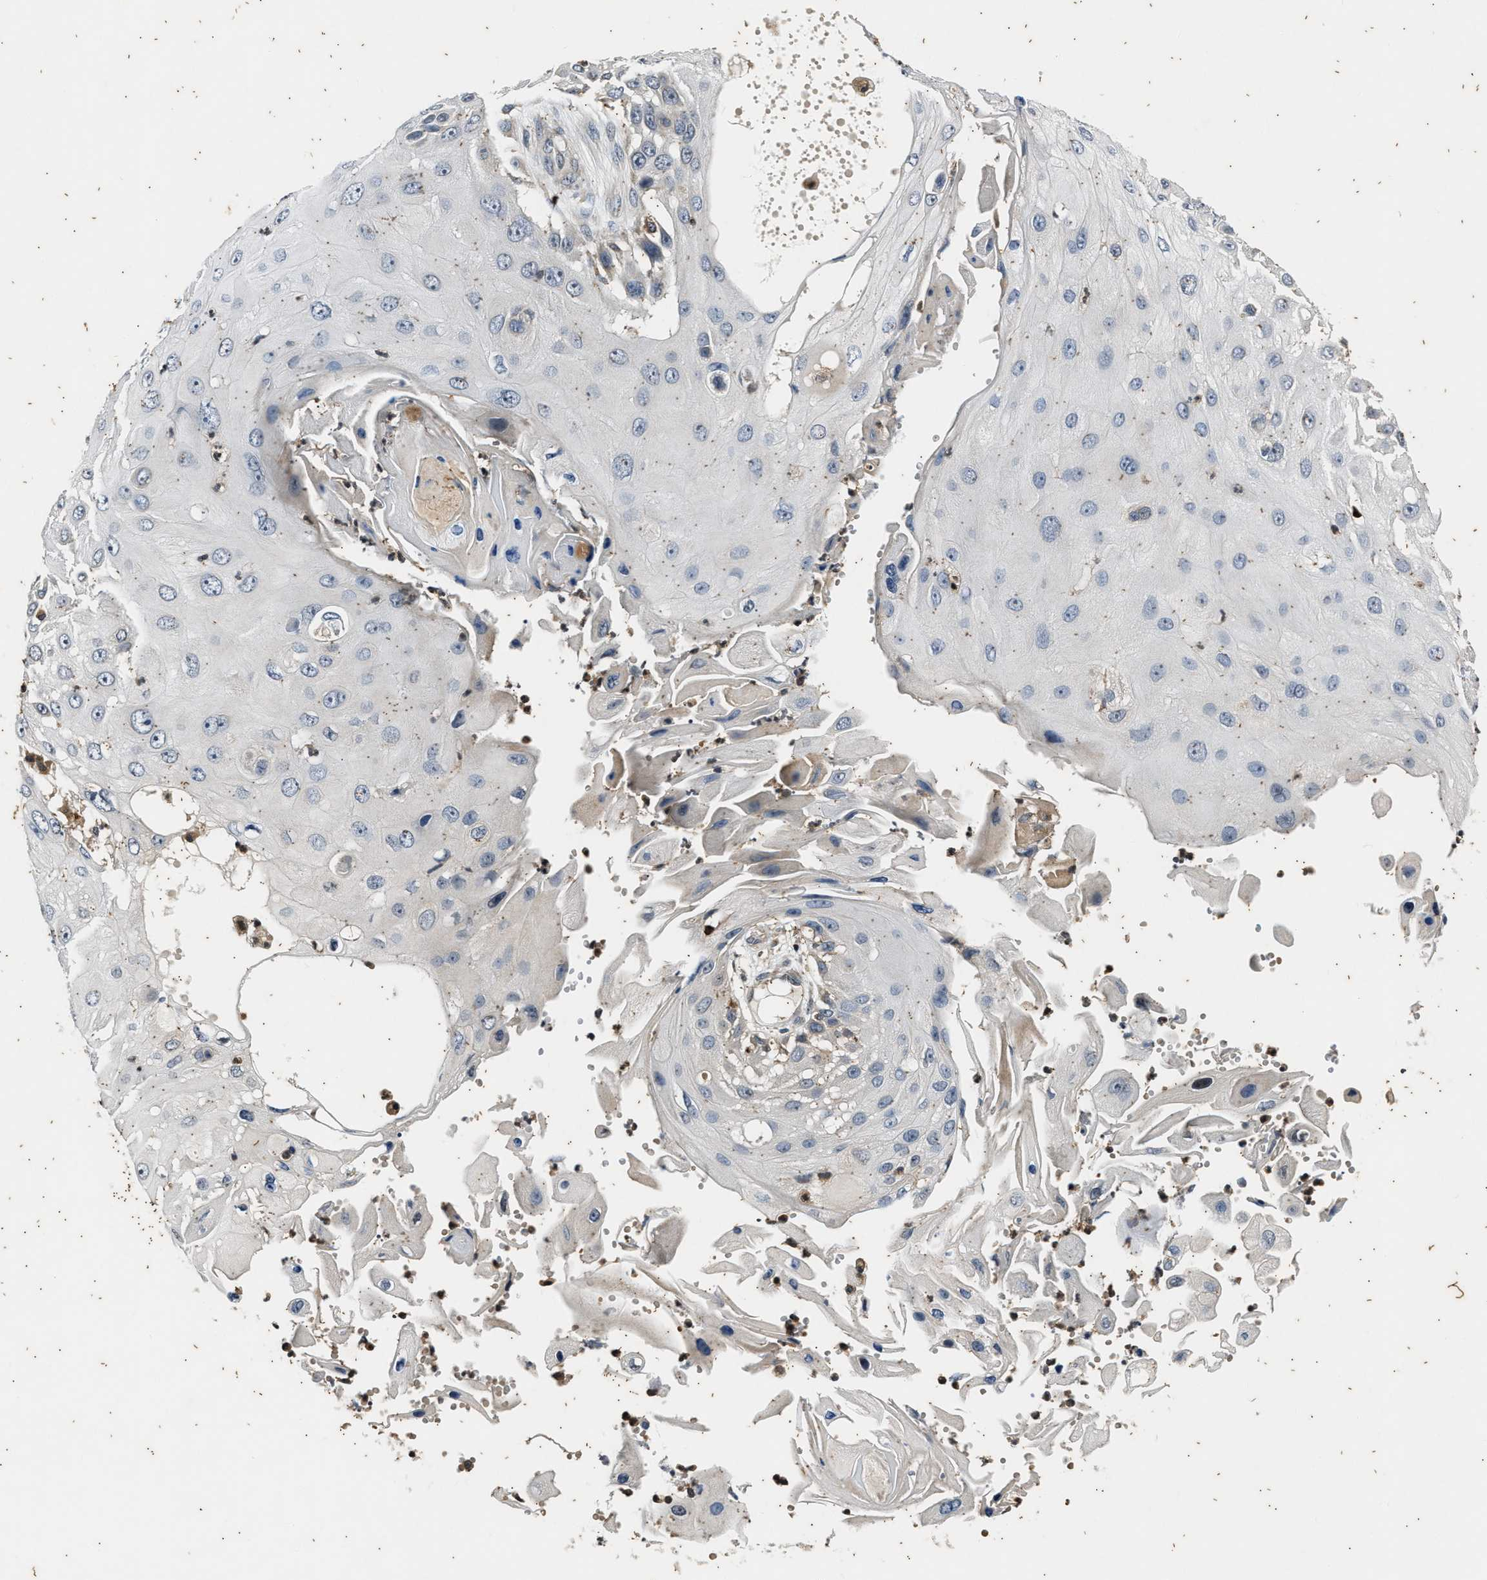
{"staining": {"intensity": "negative", "quantity": "none", "location": "none"}, "tissue": "skin cancer", "cell_type": "Tumor cells", "image_type": "cancer", "snomed": [{"axis": "morphology", "description": "Squamous cell carcinoma, NOS"}, {"axis": "topography", "description": "Skin"}], "caption": "Immunohistochemistry photomicrograph of human skin cancer stained for a protein (brown), which reveals no staining in tumor cells.", "gene": "PTPN7", "patient": {"sex": "female", "age": 44}}